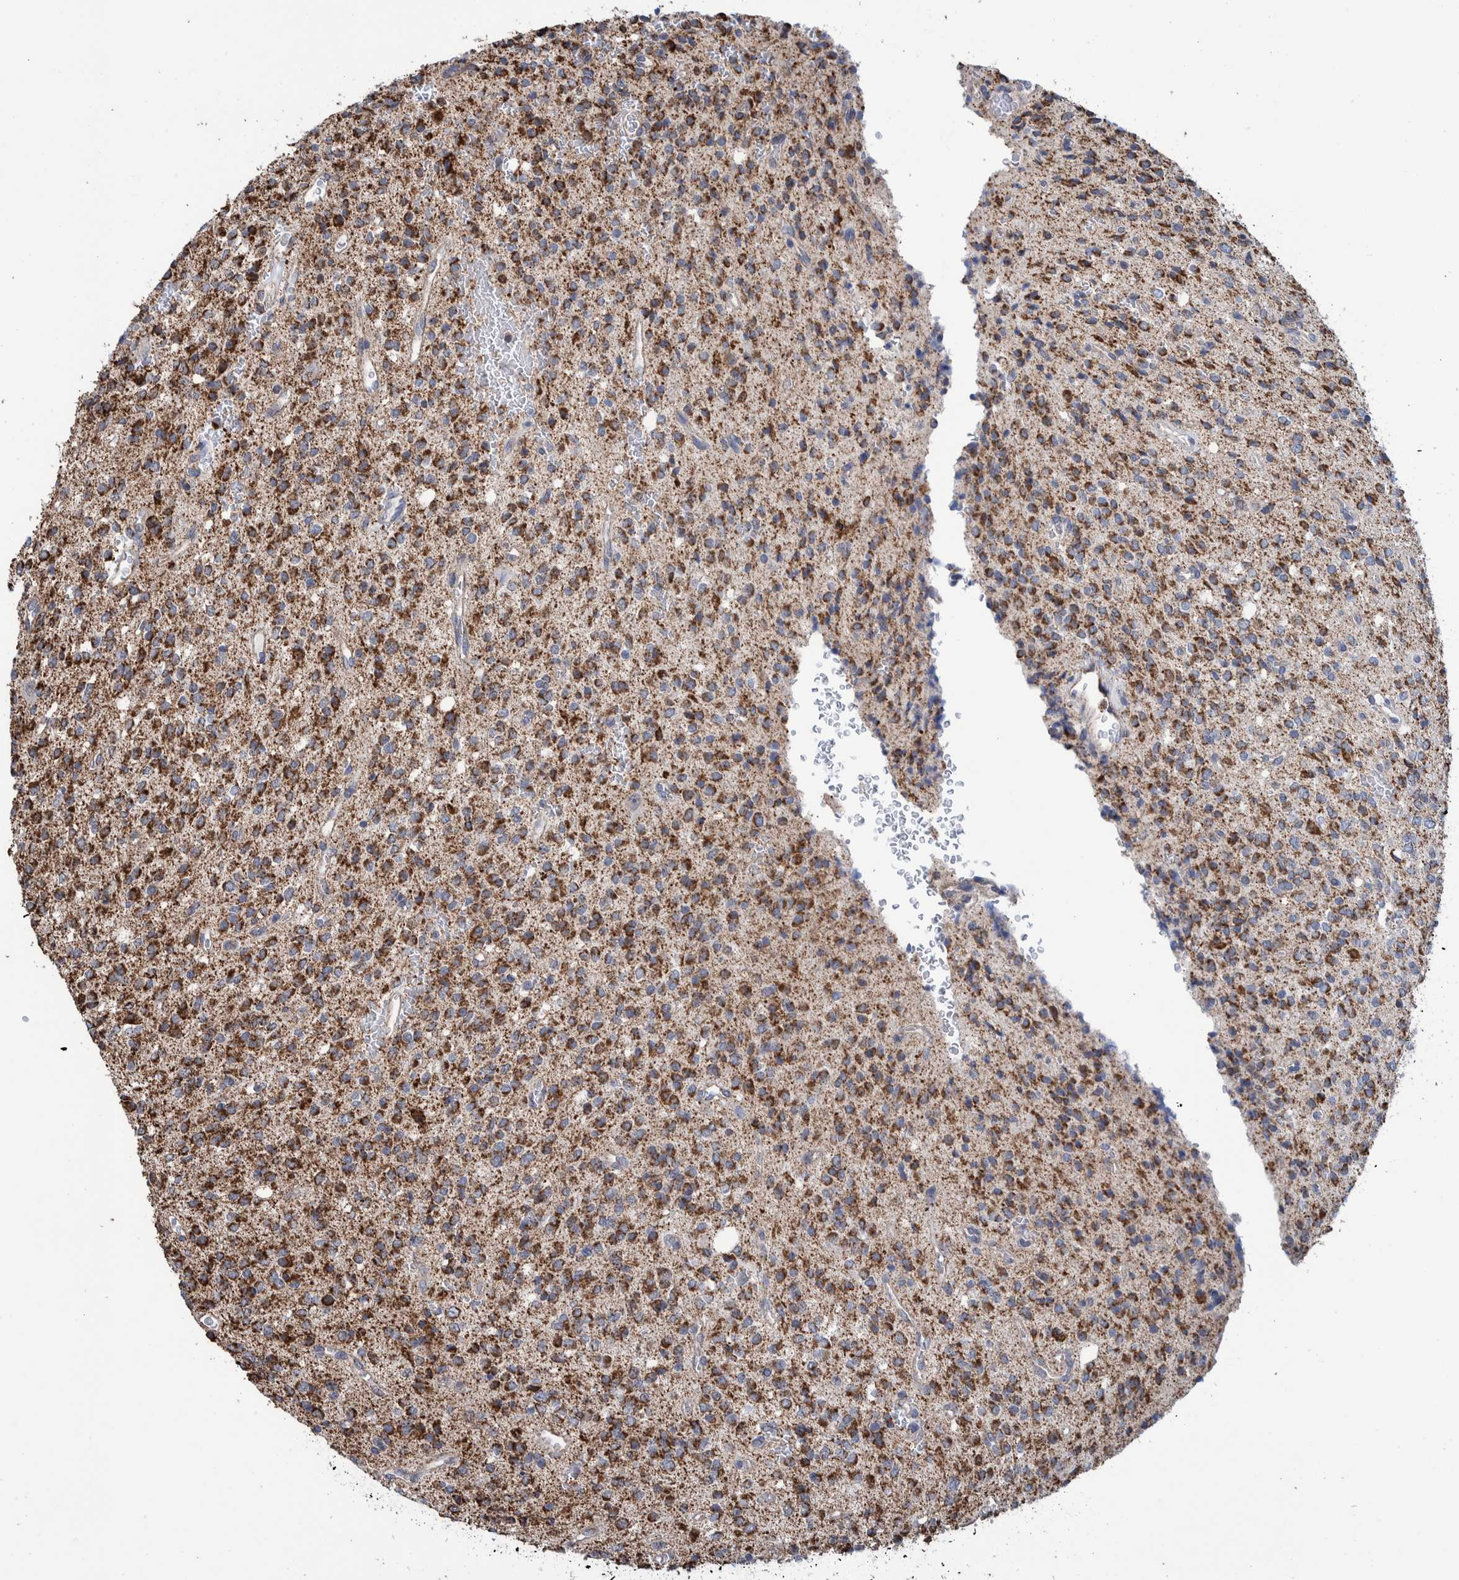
{"staining": {"intensity": "moderate", "quantity": ">75%", "location": "cytoplasmic/membranous"}, "tissue": "glioma", "cell_type": "Tumor cells", "image_type": "cancer", "snomed": [{"axis": "morphology", "description": "Glioma, malignant, High grade"}, {"axis": "topography", "description": "Brain"}], "caption": "Tumor cells exhibit medium levels of moderate cytoplasmic/membranous expression in about >75% of cells in human glioma.", "gene": "DECR1", "patient": {"sex": "male", "age": 34}}